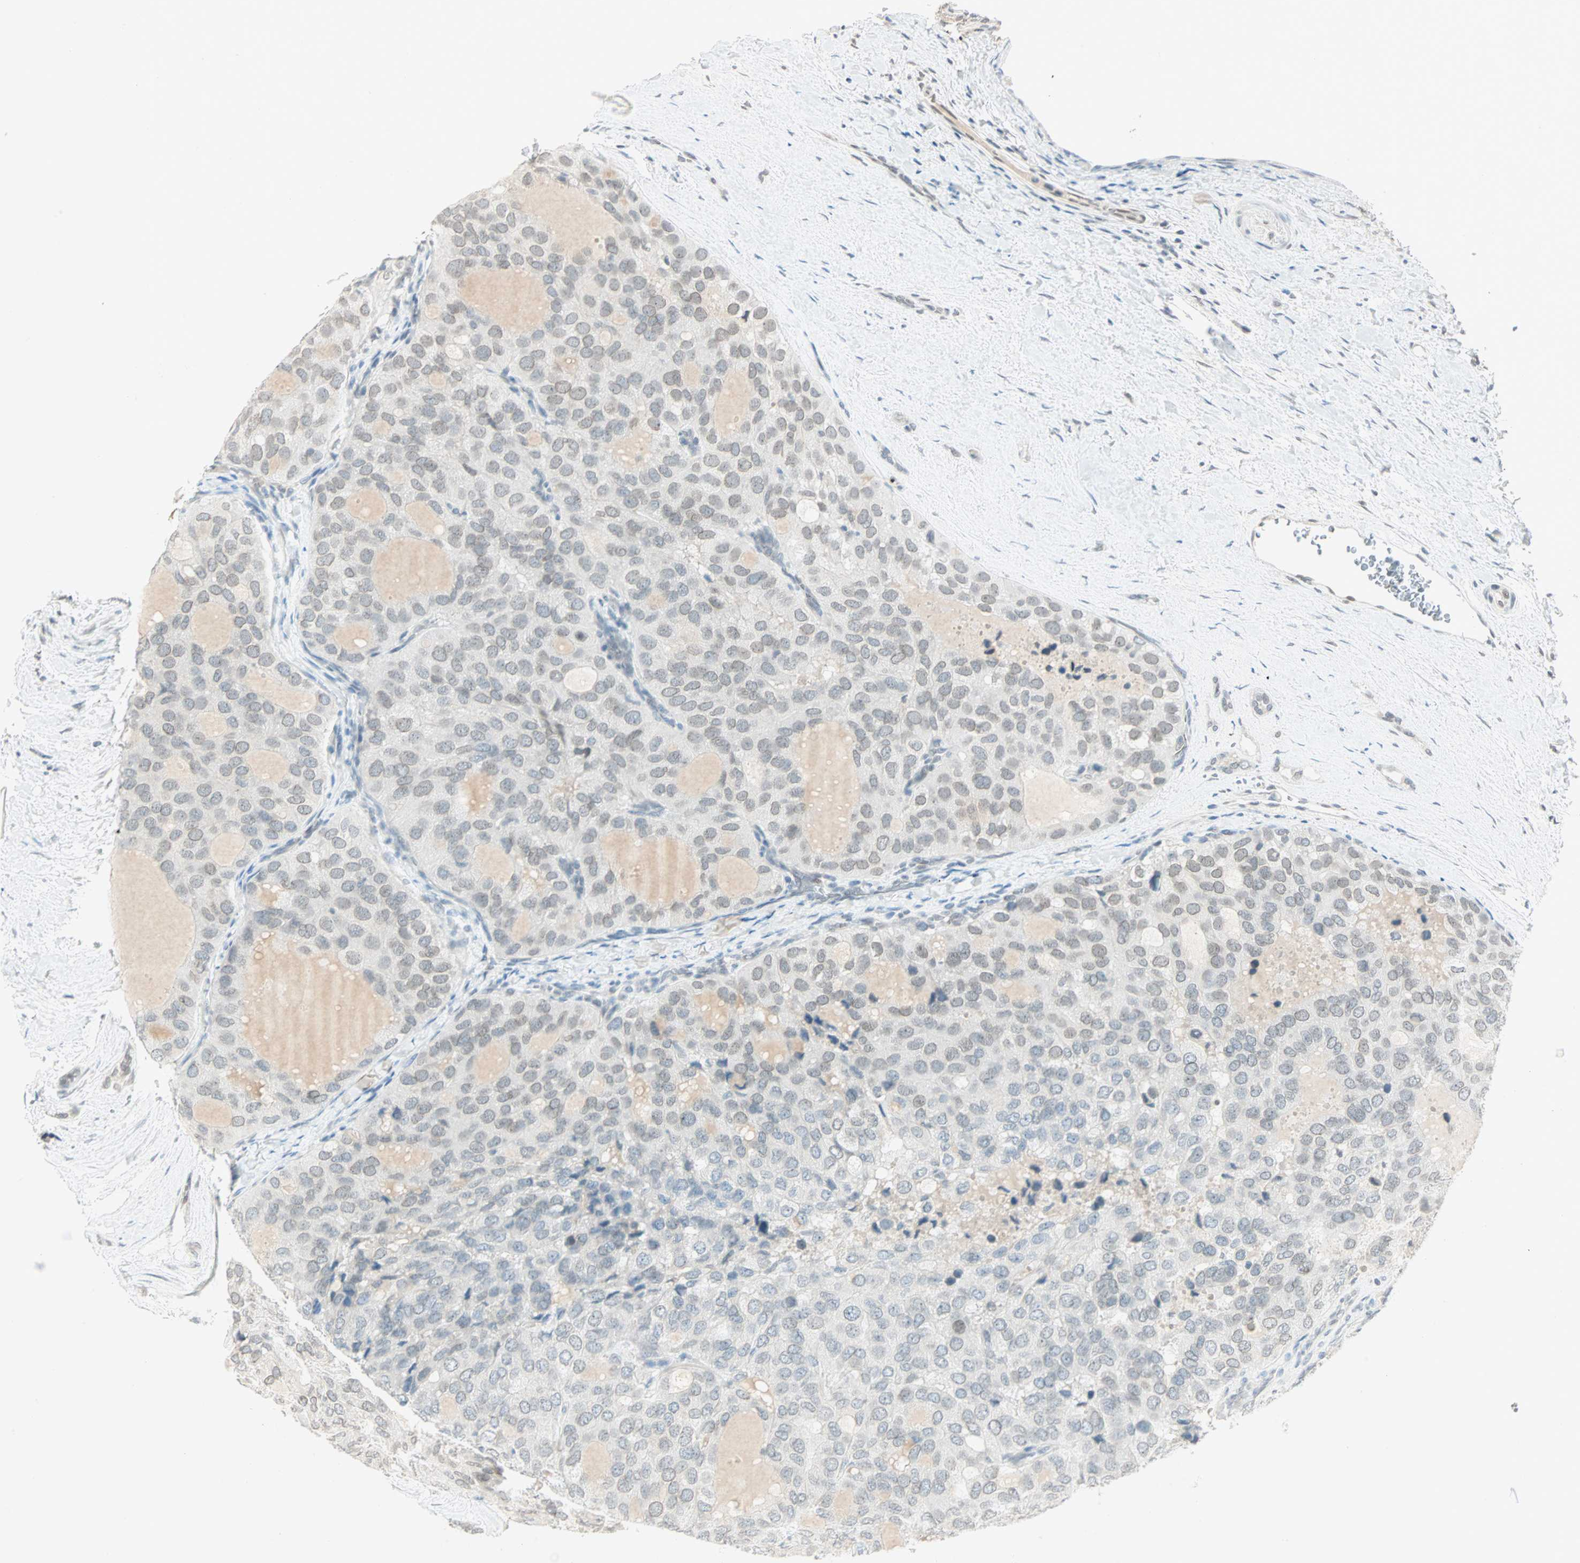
{"staining": {"intensity": "negative", "quantity": "none", "location": "none"}, "tissue": "thyroid cancer", "cell_type": "Tumor cells", "image_type": "cancer", "snomed": [{"axis": "morphology", "description": "Follicular adenoma carcinoma, NOS"}, {"axis": "topography", "description": "Thyroid gland"}], "caption": "This is an IHC histopathology image of human follicular adenoma carcinoma (thyroid). There is no staining in tumor cells.", "gene": "BCAN", "patient": {"sex": "male", "age": 75}}